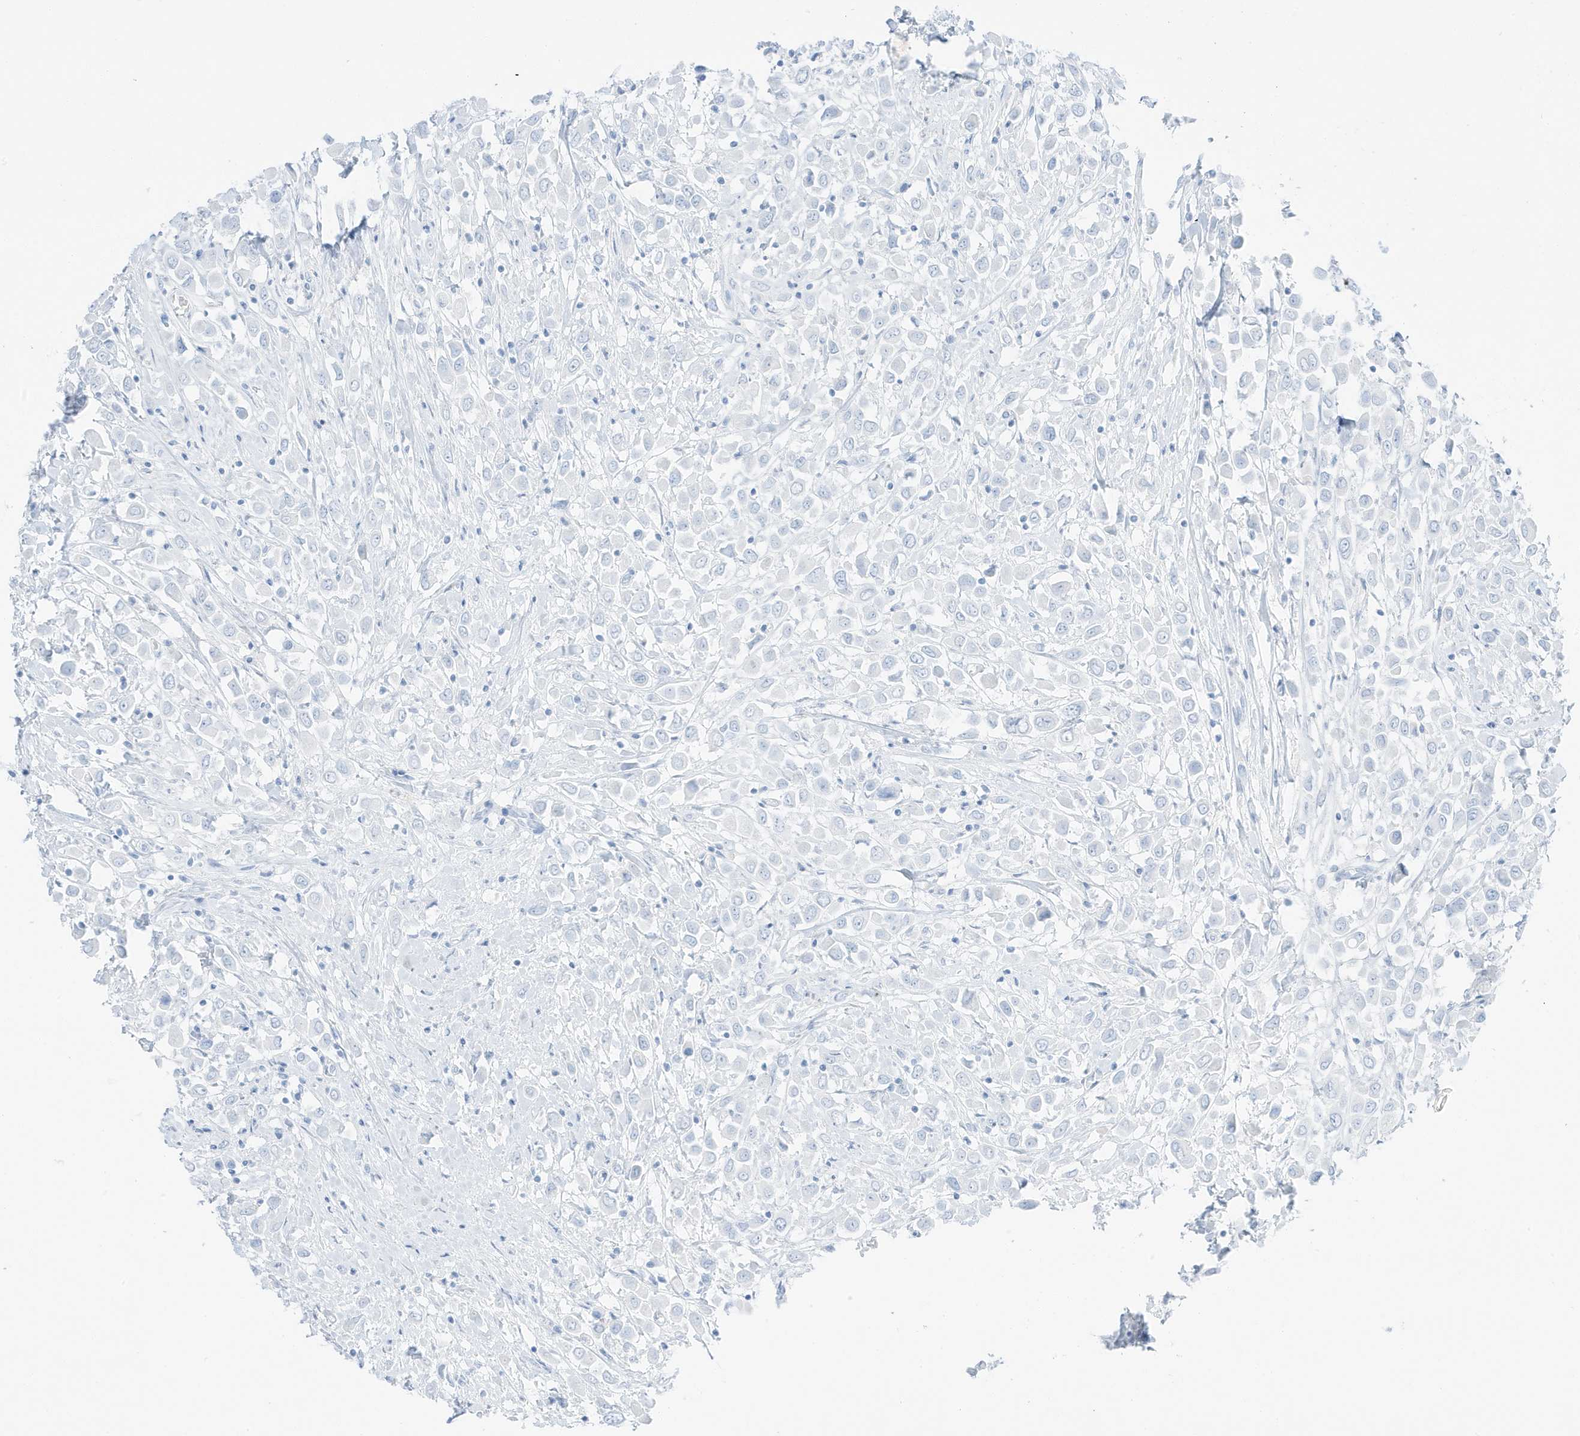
{"staining": {"intensity": "negative", "quantity": "none", "location": "none"}, "tissue": "breast cancer", "cell_type": "Tumor cells", "image_type": "cancer", "snomed": [{"axis": "morphology", "description": "Duct carcinoma"}, {"axis": "topography", "description": "Breast"}], "caption": "The IHC photomicrograph has no significant positivity in tumor cells of breast cancer (invasive ductal carcinoma) tissue.", "gene": "SLC22A13", "patient": {"sex": "female", "age": 61}}